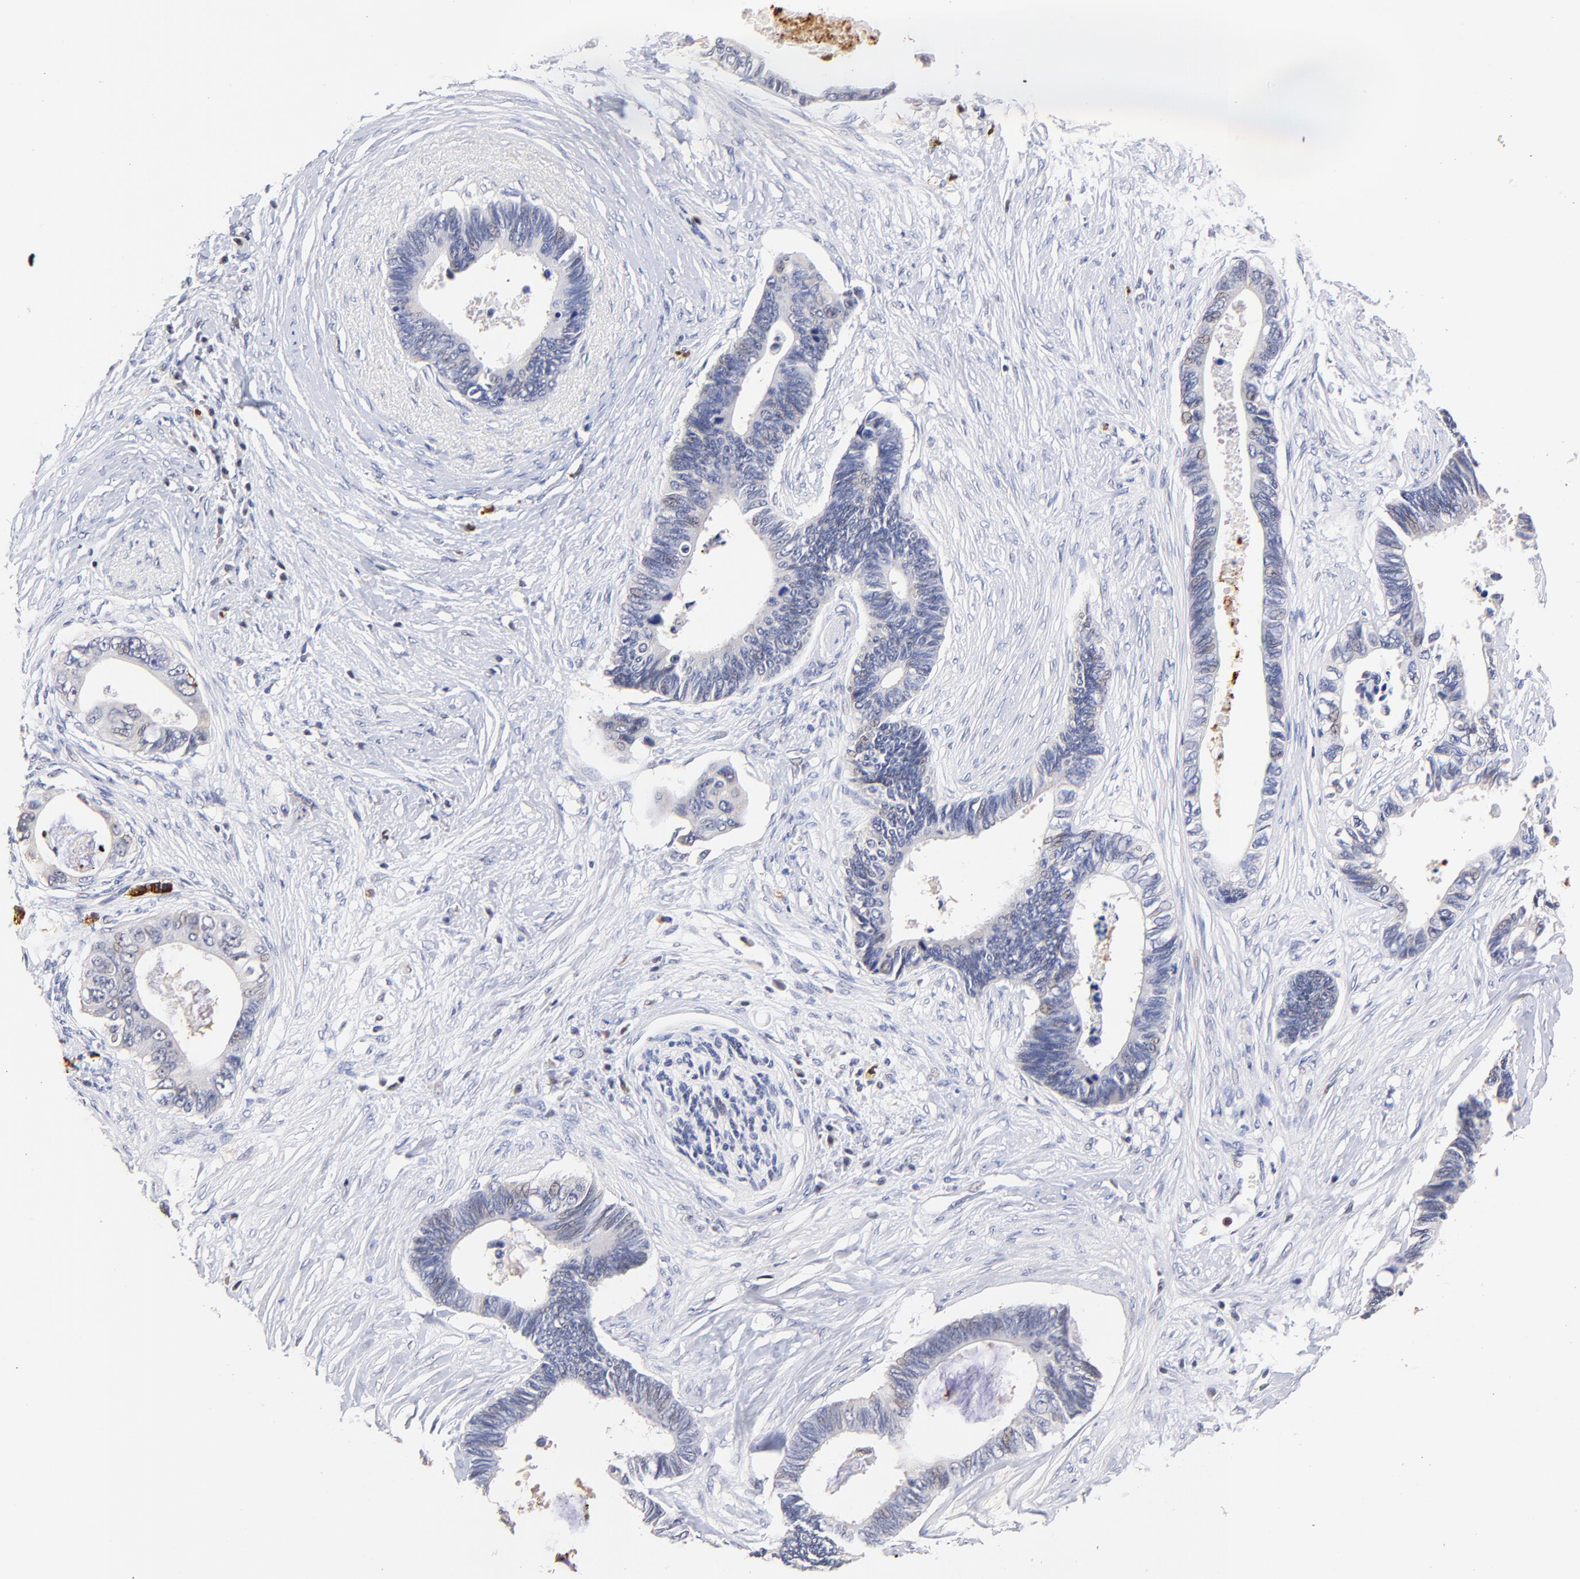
{"staining": {"intensity": "negative", "quantity": "none", "location": "none"}, "tissue": "pancreatic cancer", "cell_type": "Tumor cells", "image_type": "cancer", "snomed": [{"axis": "morphology", "description": "Adenocarcinoma, NOS"}, {"axis": "topography", "description": "Pancreas"}], "caption": "This is a image of immunohistochemistry (IHC) staining of pancreatic cancer (adenocarcinoma), which shows no staining in tumor cells.", "gene": "BBOF1", "patient": {"sex": "female", "age": 70}}